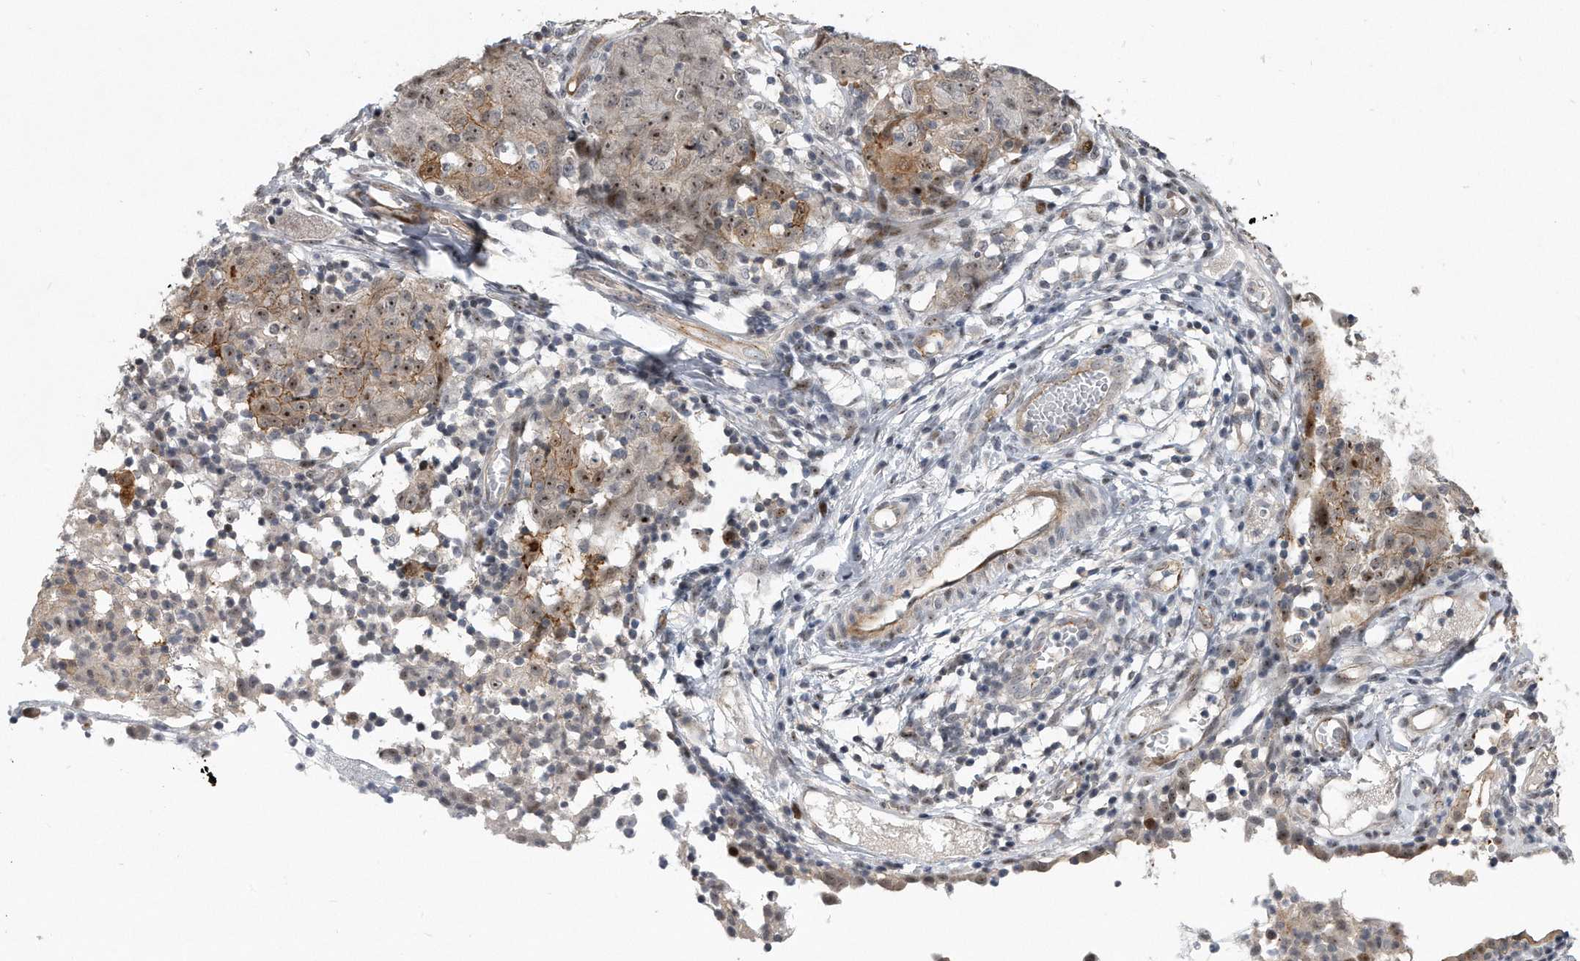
{"staining": {"intensity": "moderate", "quantity": "<25%", "location": "nuclear"}, "tissue": "ovarian cancer", "cell_type": "Tumor cells", "image_type": "cancer", "snomed": [{"axis": "morphology", "description": "Carcinoma, endometroid"}, {"axis": "topography", "description": "Ovary"}], "caption": "Protein expression by immunohistochemistry (IHC) reveals moderate nuclear positivity in approximately <25% of tumor cells in ovarian endometroid carcinoma.", "gene": "PGBD2", "patient": {"sex": "female", "age": 42}}